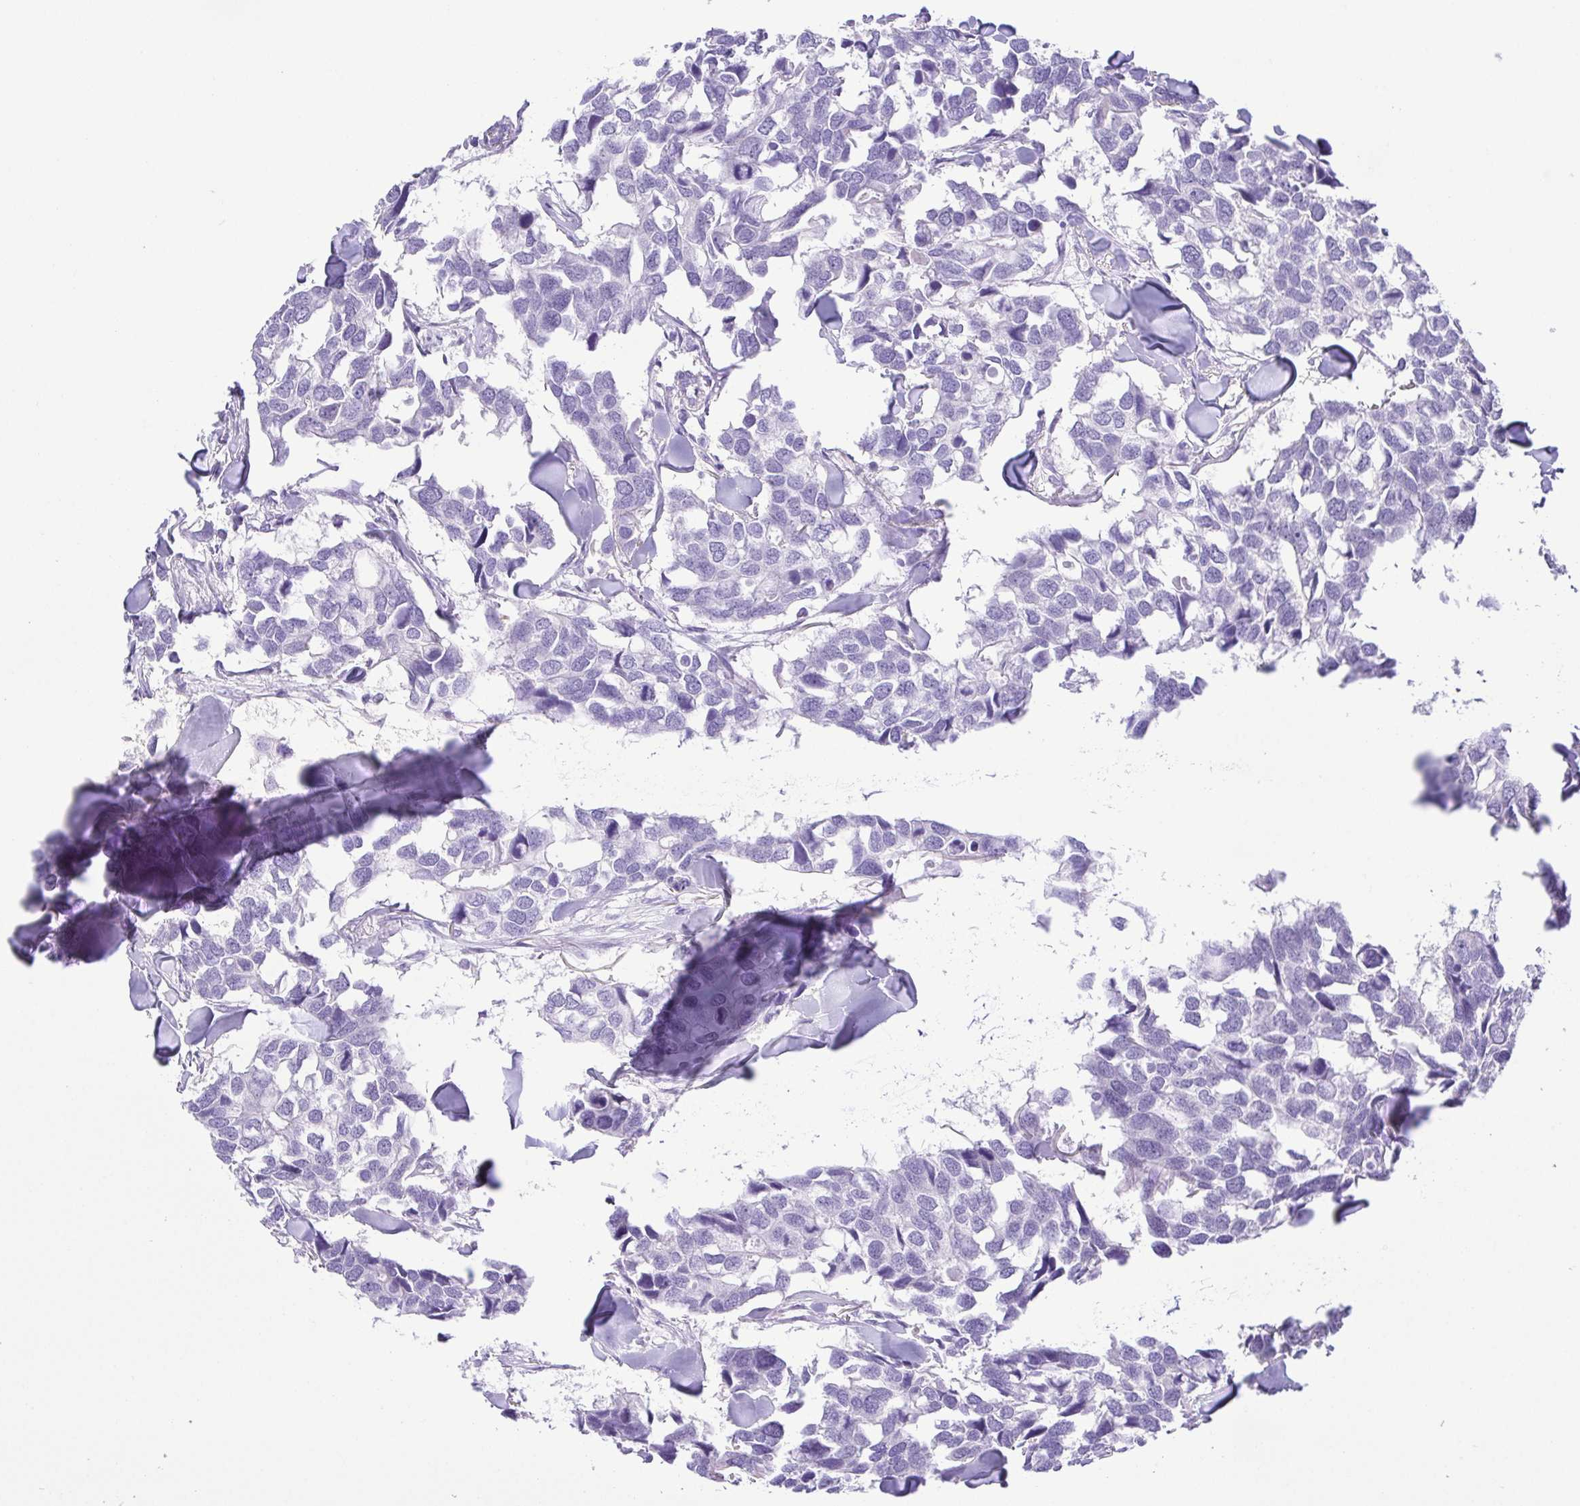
{"staining": {"intensity": "negative", "quantity": "none", "location": "none"}, "tissue": "breast cancer", "cell_type": "Tumor cells", "image_type": "cancer", "snomed": [{"axis": "morphology", "description": "Duct carcinoma"}, {"axis": "topography", "description": "Breast"}], "caption": "Human breast intraductal carcinoma stained for a protein using IHC displays no positivity in tumor cells.", "gene": "EPB42", "patient": {"sex": "female", "age": 83}}